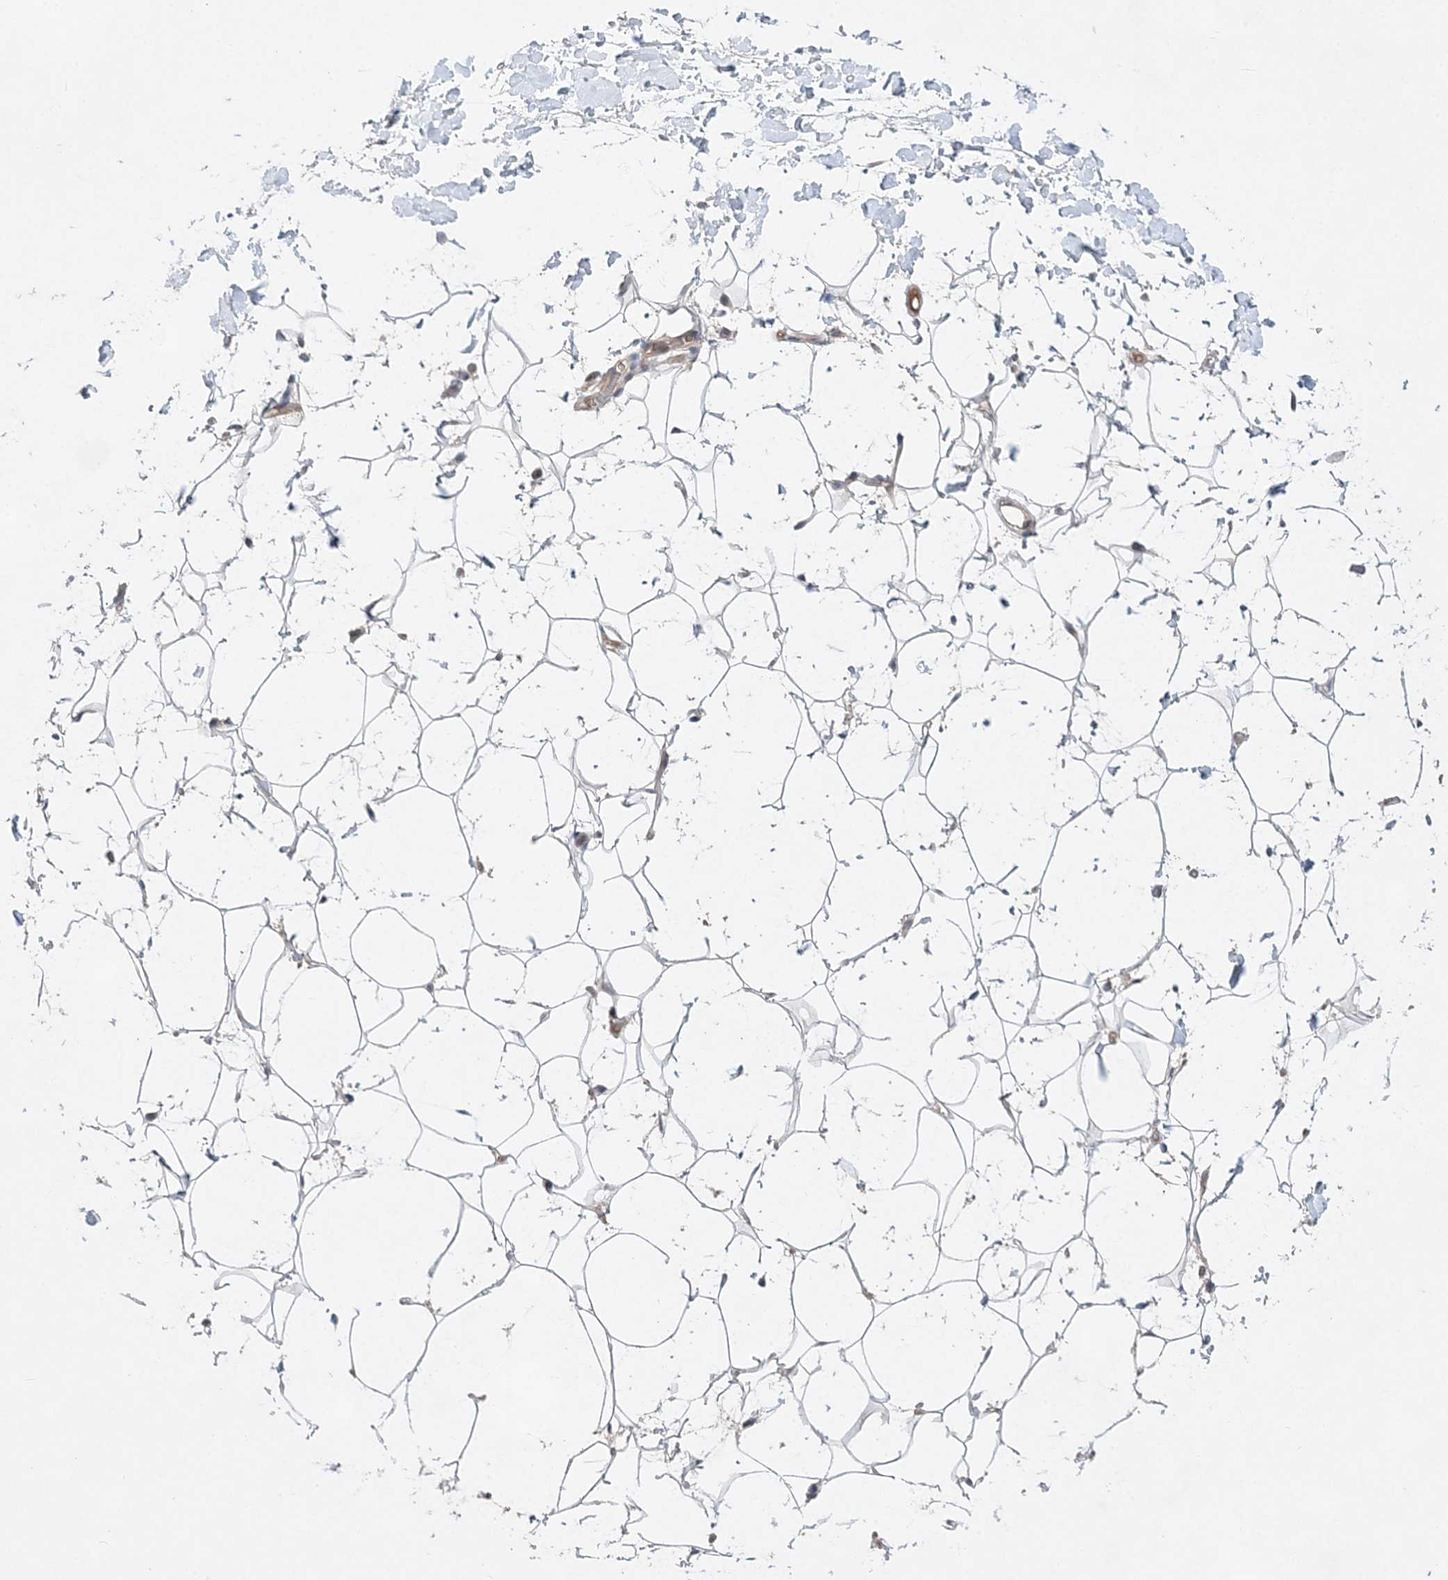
{"staining": {"intensity": "negative", "quantity": "none", "location": "none"}, "tissue": "adipose tissue", "cell_type": "Adipocytes", "image_type": "normal", "snomed": [{"axis": "morphology", "description": "Normal tissue, NOS"}, {"axis": "topography", "description": "Breast"}], "caption": "The immunohistochemistry (IHC) micrograph has no significant expression in adipocytes of adipose tissue.", "gene": "TMEM132B", "patient": {"sex": "female", "age": 26}}